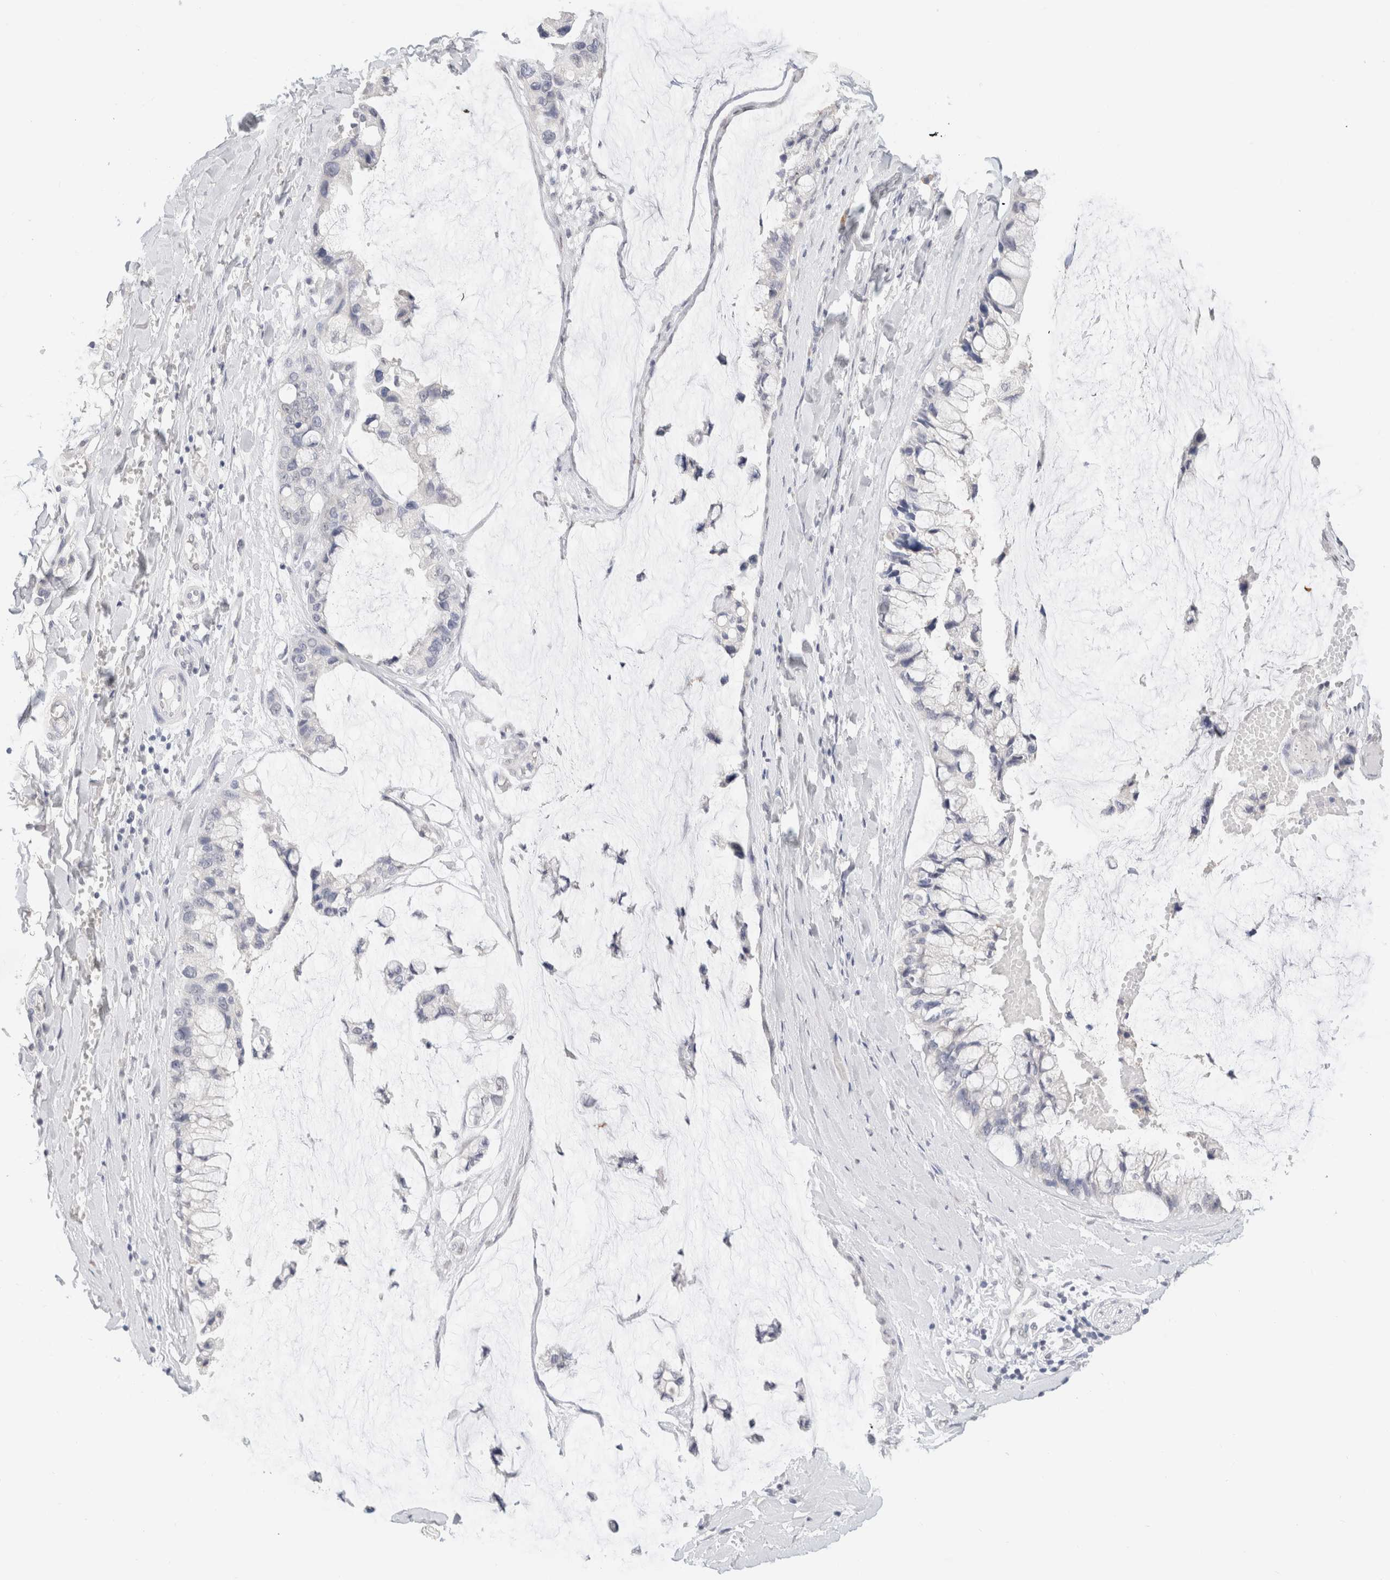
{"staining": {"intensity": "negative", "quantity": "none", "location": "none"}, "tissue": "ovarian cancer", "cell_type": "Tumor cells", "image_type": "cancer", "snomed": [{"axis": "morphology", "description": "Cystadenocarcinoma, mucinous, NOS"}, {"axis": "topography", "description": "Ovary"}], "caption": "A micrograph of mucinous cystadenocarcinoma (ovarian) stained for a protein reveals no brown staining in tumor cells.", "gene": "CD80", "patient": {"sex": "female", "age": 39}}